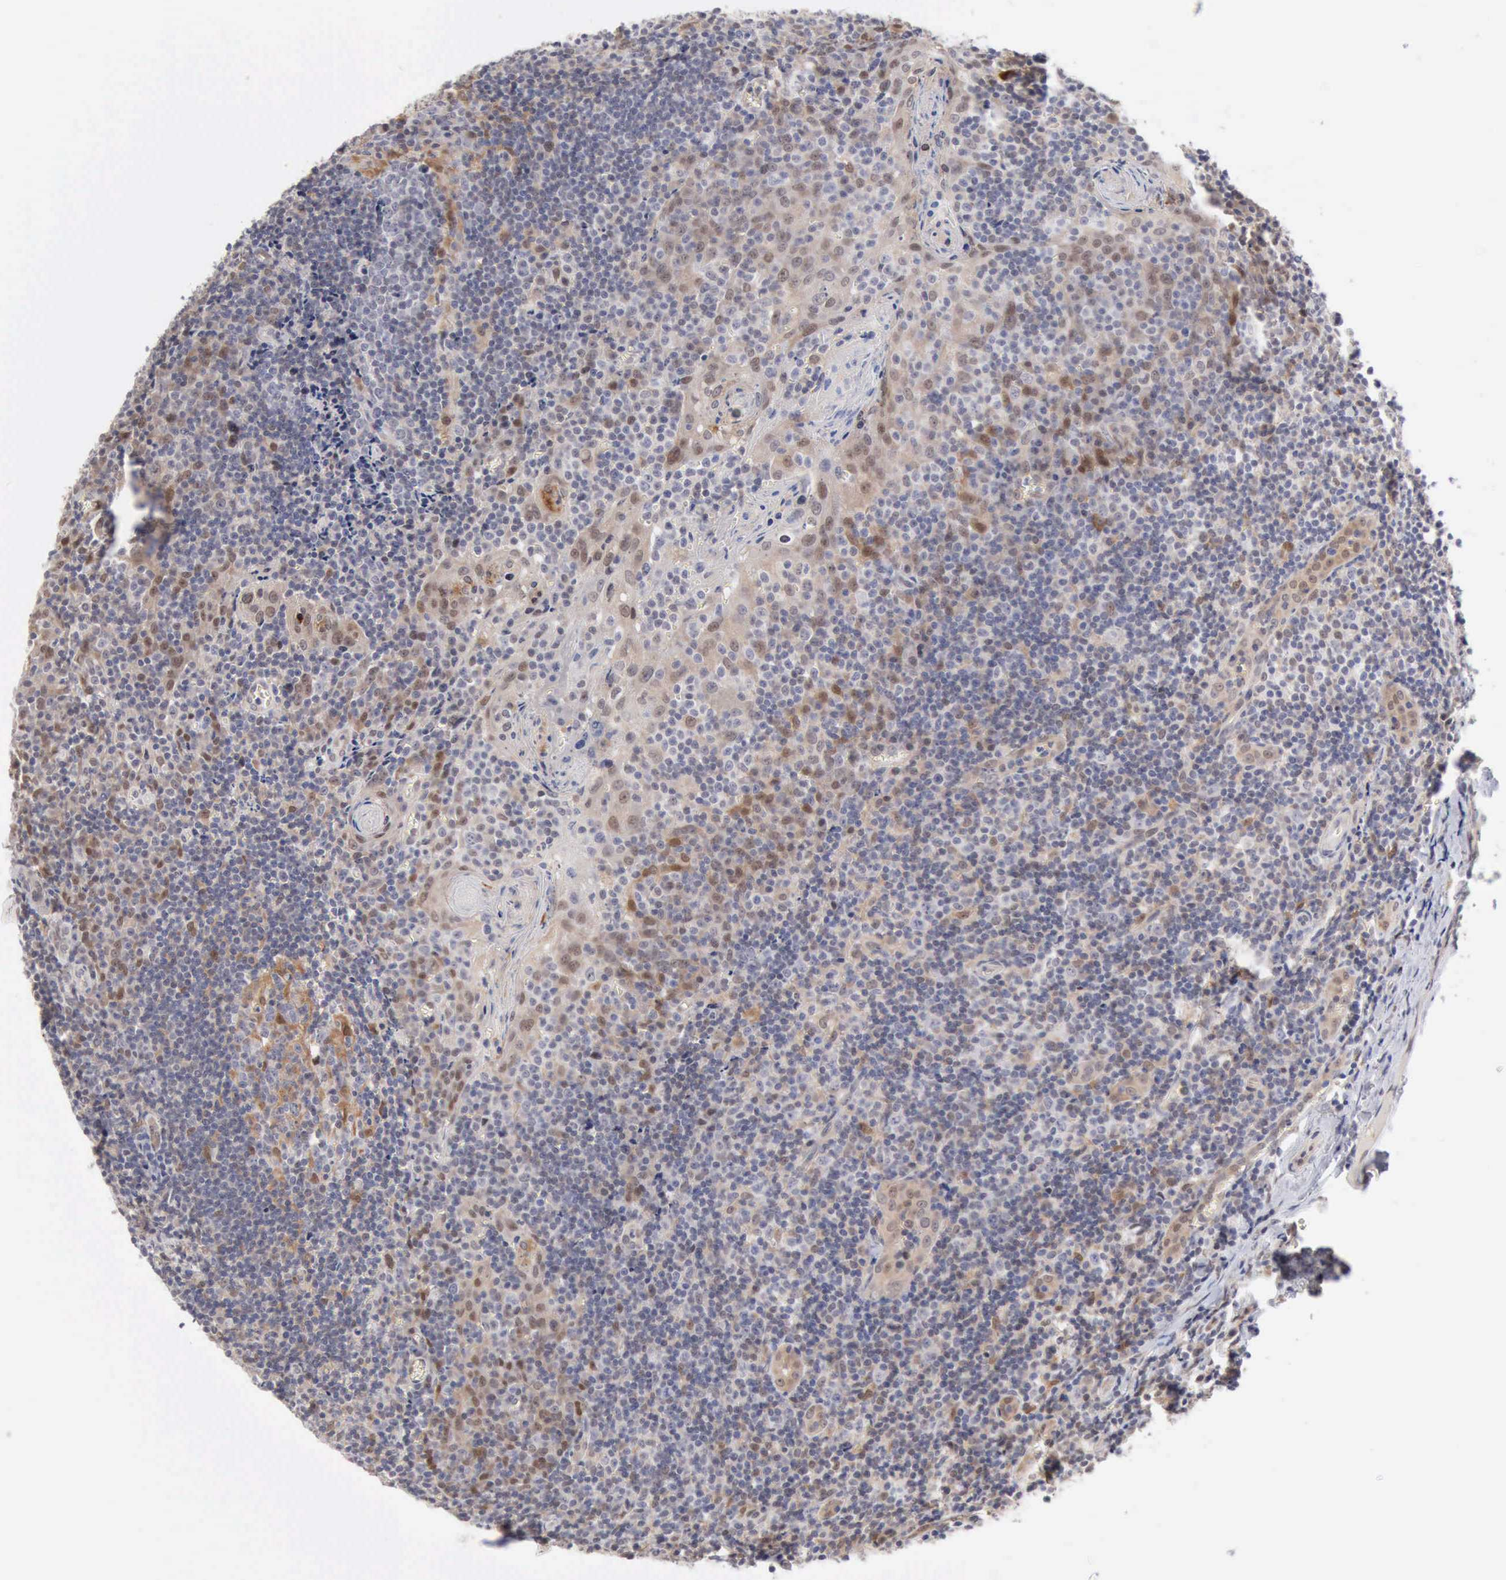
{"staining": {"intensity": "moderate", "quantity": "25%-75%", "location": "cytoplasmic/membranous"}, "tissue": "tonsil", "cell_type": "Germinal center cells", "image_type": "normal", "snomed": [{"axis": "morphology", "description": "Normal tissue, NOS"}, {"axis": "topography", "description": "Tonsil"}], "caption": "Human tonsil stained with a protein marker exhibits moderate staining in germinal center cells.", "gene": "PTGR2", "patient": {"sex": "male", "age": 20}}